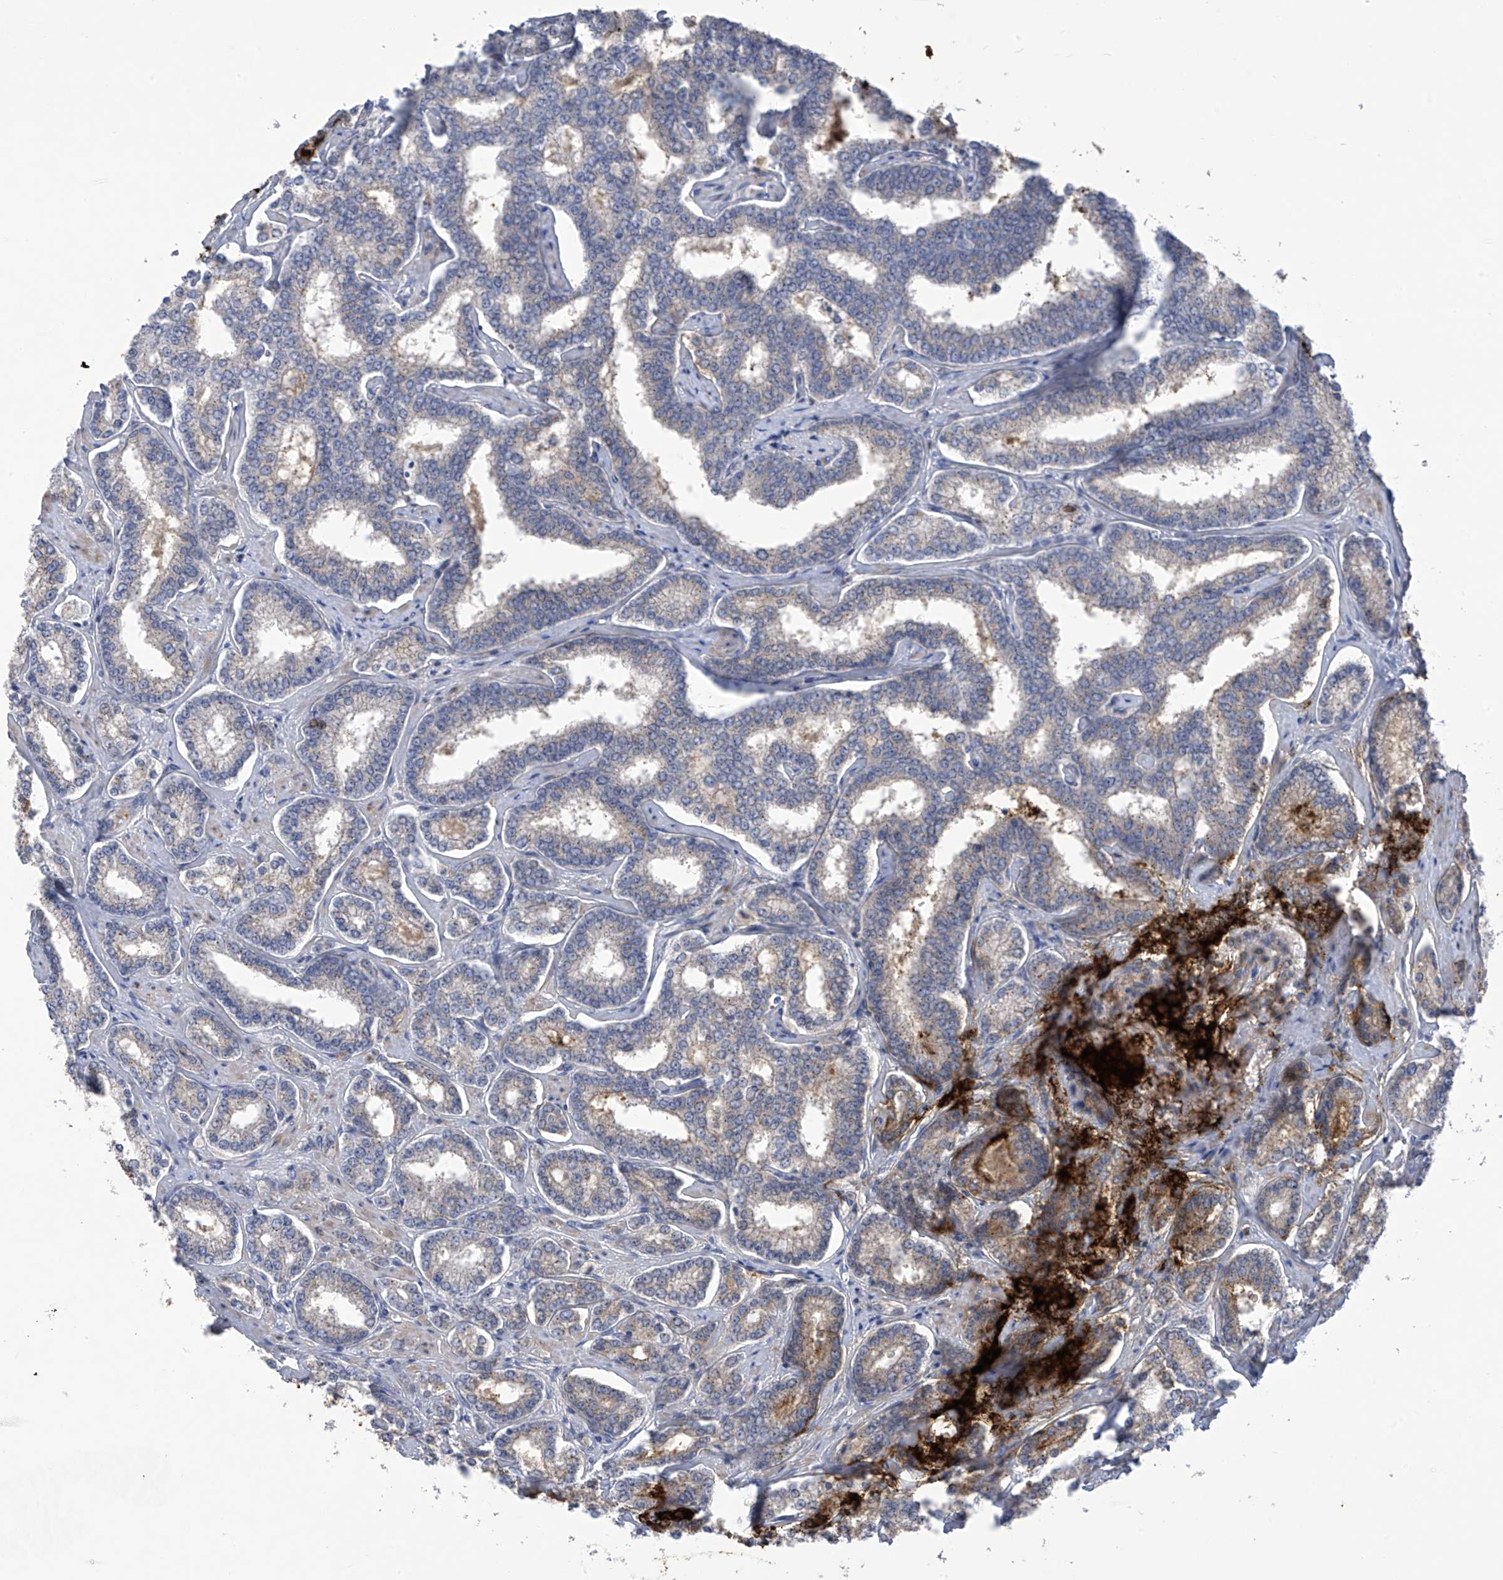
{"staining": {"intensity": "weak", "quantity": "<25%", "location": "cytoplasmic/membranous"}, "tissue": "prostate cancer", "cell_type": "Tumor cells", "image_type": "cancer", "snomed": [{"axis": "morphology", "description": "Normal tissue, NOS"}, {"axis": "morphology", "description": "Adenocarcinoma, High grade"}, {"axis": "topography", "description": "Prostate"}], "caption": "This is an immunohistochemistry histopathology image of prostate cancer (adenocarcinoma (high-grade)). There is no expression in tumor cells.", "gene": "SLCO4A1", "patient": {"sex": "male", "age": 83}}